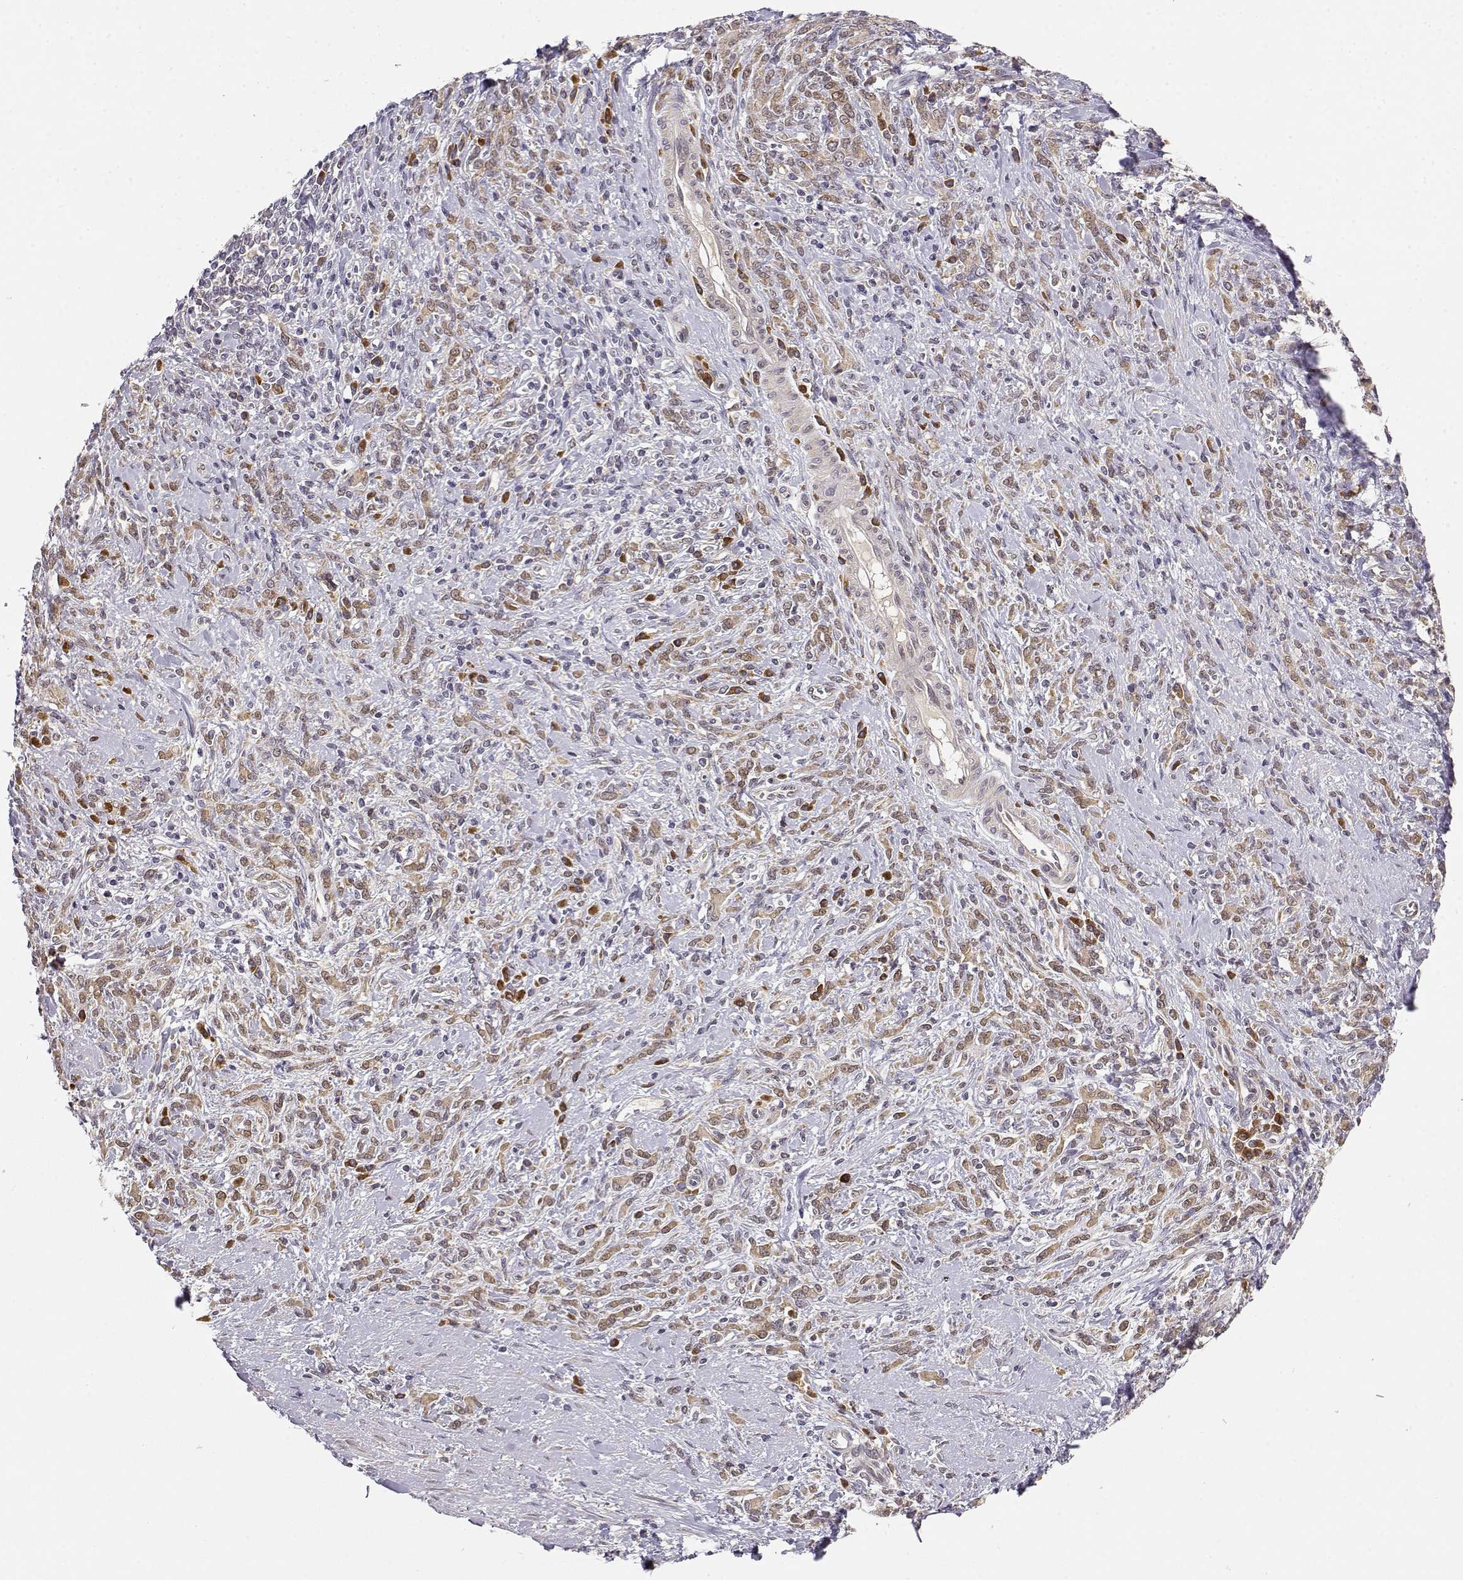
{"staining": {"intensity": "weak", "quantity": ">75%", "location": "cytoplasmic/membranous"}, "tissue": "stomach cancer", "cell_type": "Tumor cells", "image_type": "cancer", "snomed": [{"axis": "morphology", "description": "Adenocarcinoma, NOS"}, {"axis": "topography", "description": "Stomach"}], "caption": "A brown stain labels weak cytoplasmic/membranous staining of a protein in human stomach cancer tumor cells.", "gene": "ERGIC2", "patient": {"sex": "female", "age": 57}}